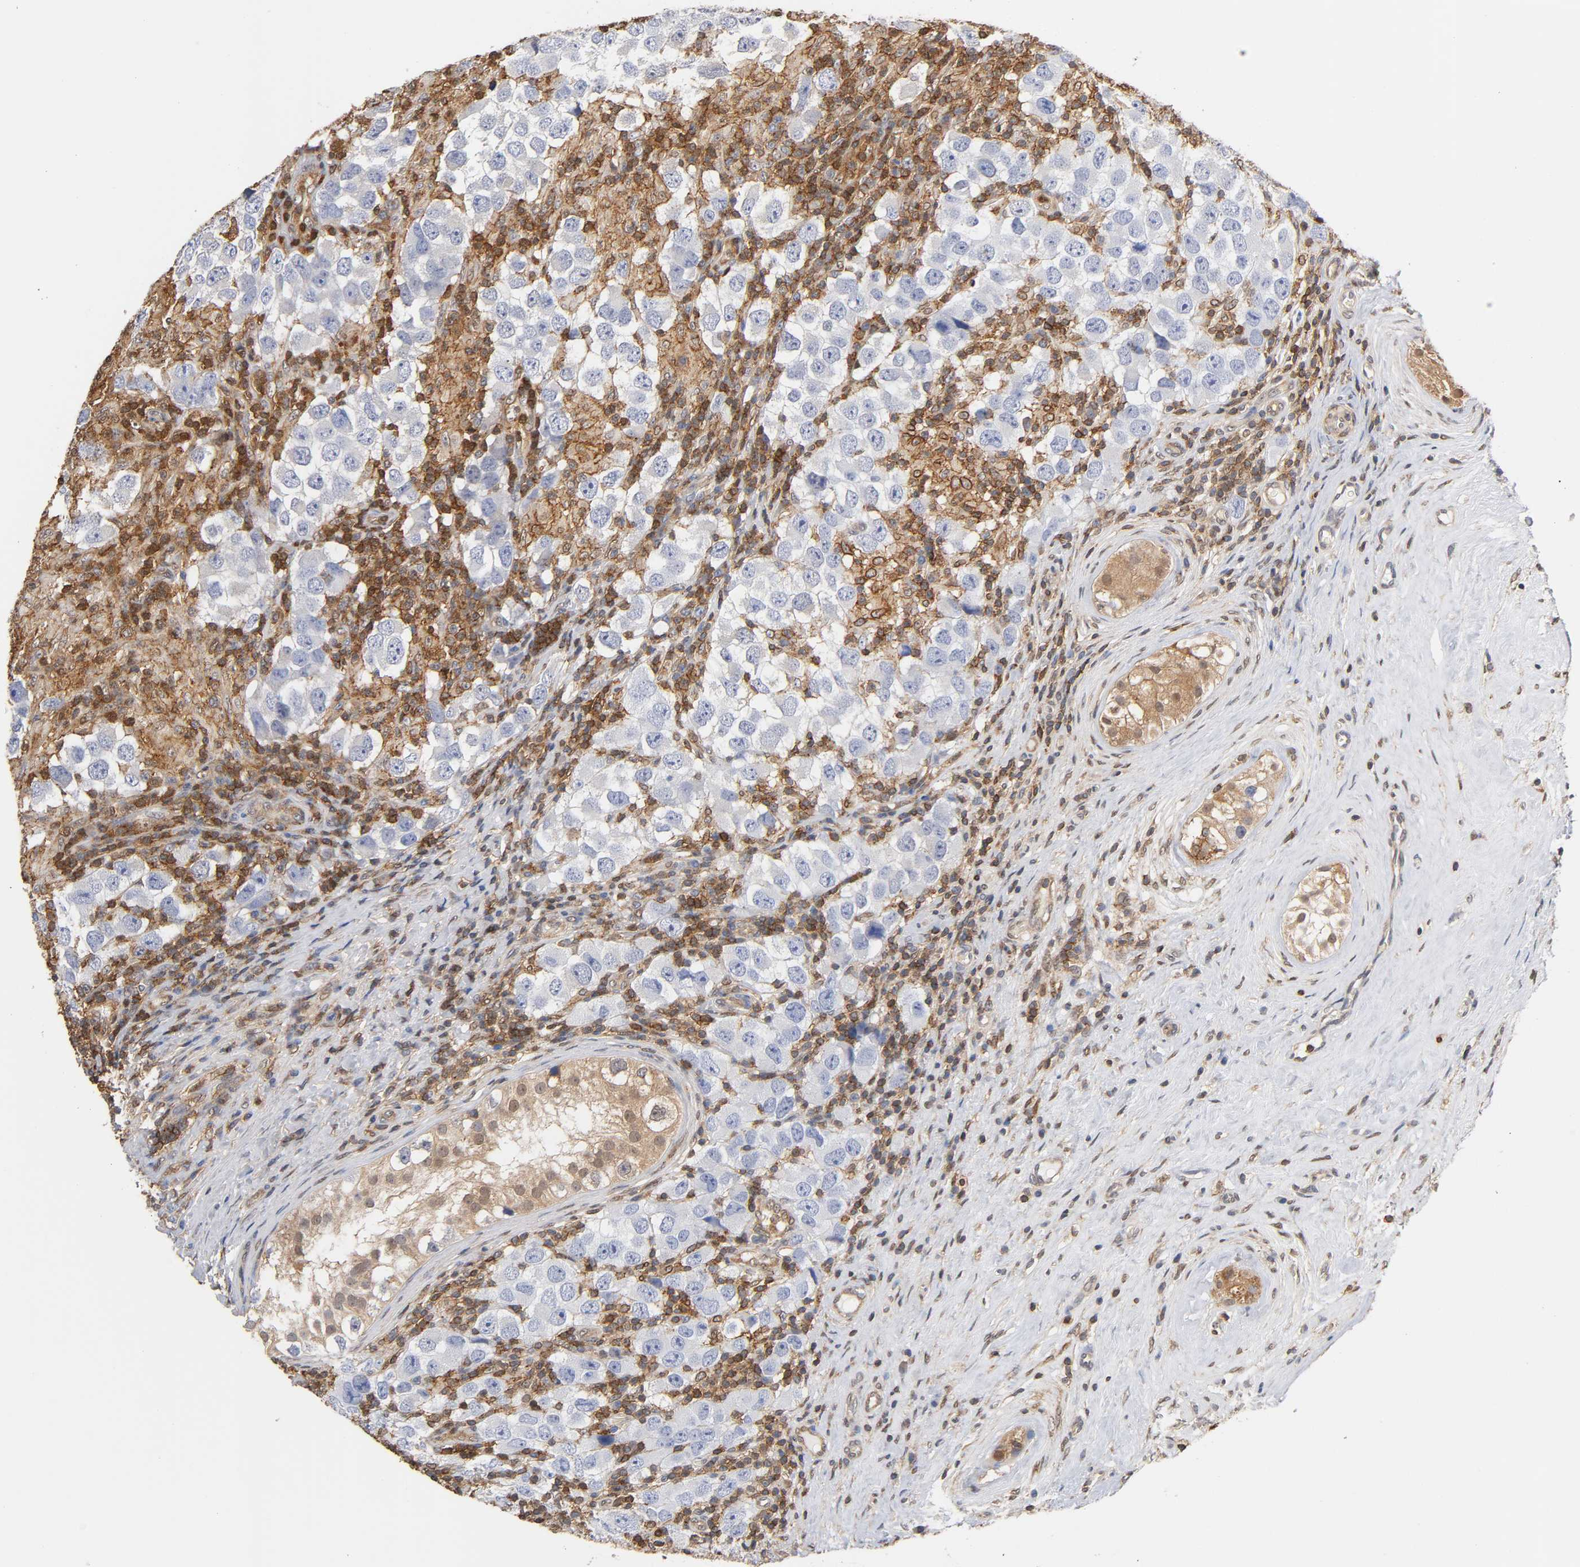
{"staining": {"intensity": "negative", "quantity": "none", "location": "none"}, "tissue": "testis cancer", "cell_type": "Tumor cells", "image_type": "cancer", "snomed": [{"axis": "morphology", "description": "Carcinoma, Embryonal, NOS"}, {"axis": "topography", "description": "Testis"}], "caption": "This is an immunohistochemistry image of testis embryonal carcinoma. There is no positivity in tumor cells.", "gene": "ANXA11", "patient": {"sex": "male", "age": 21}}